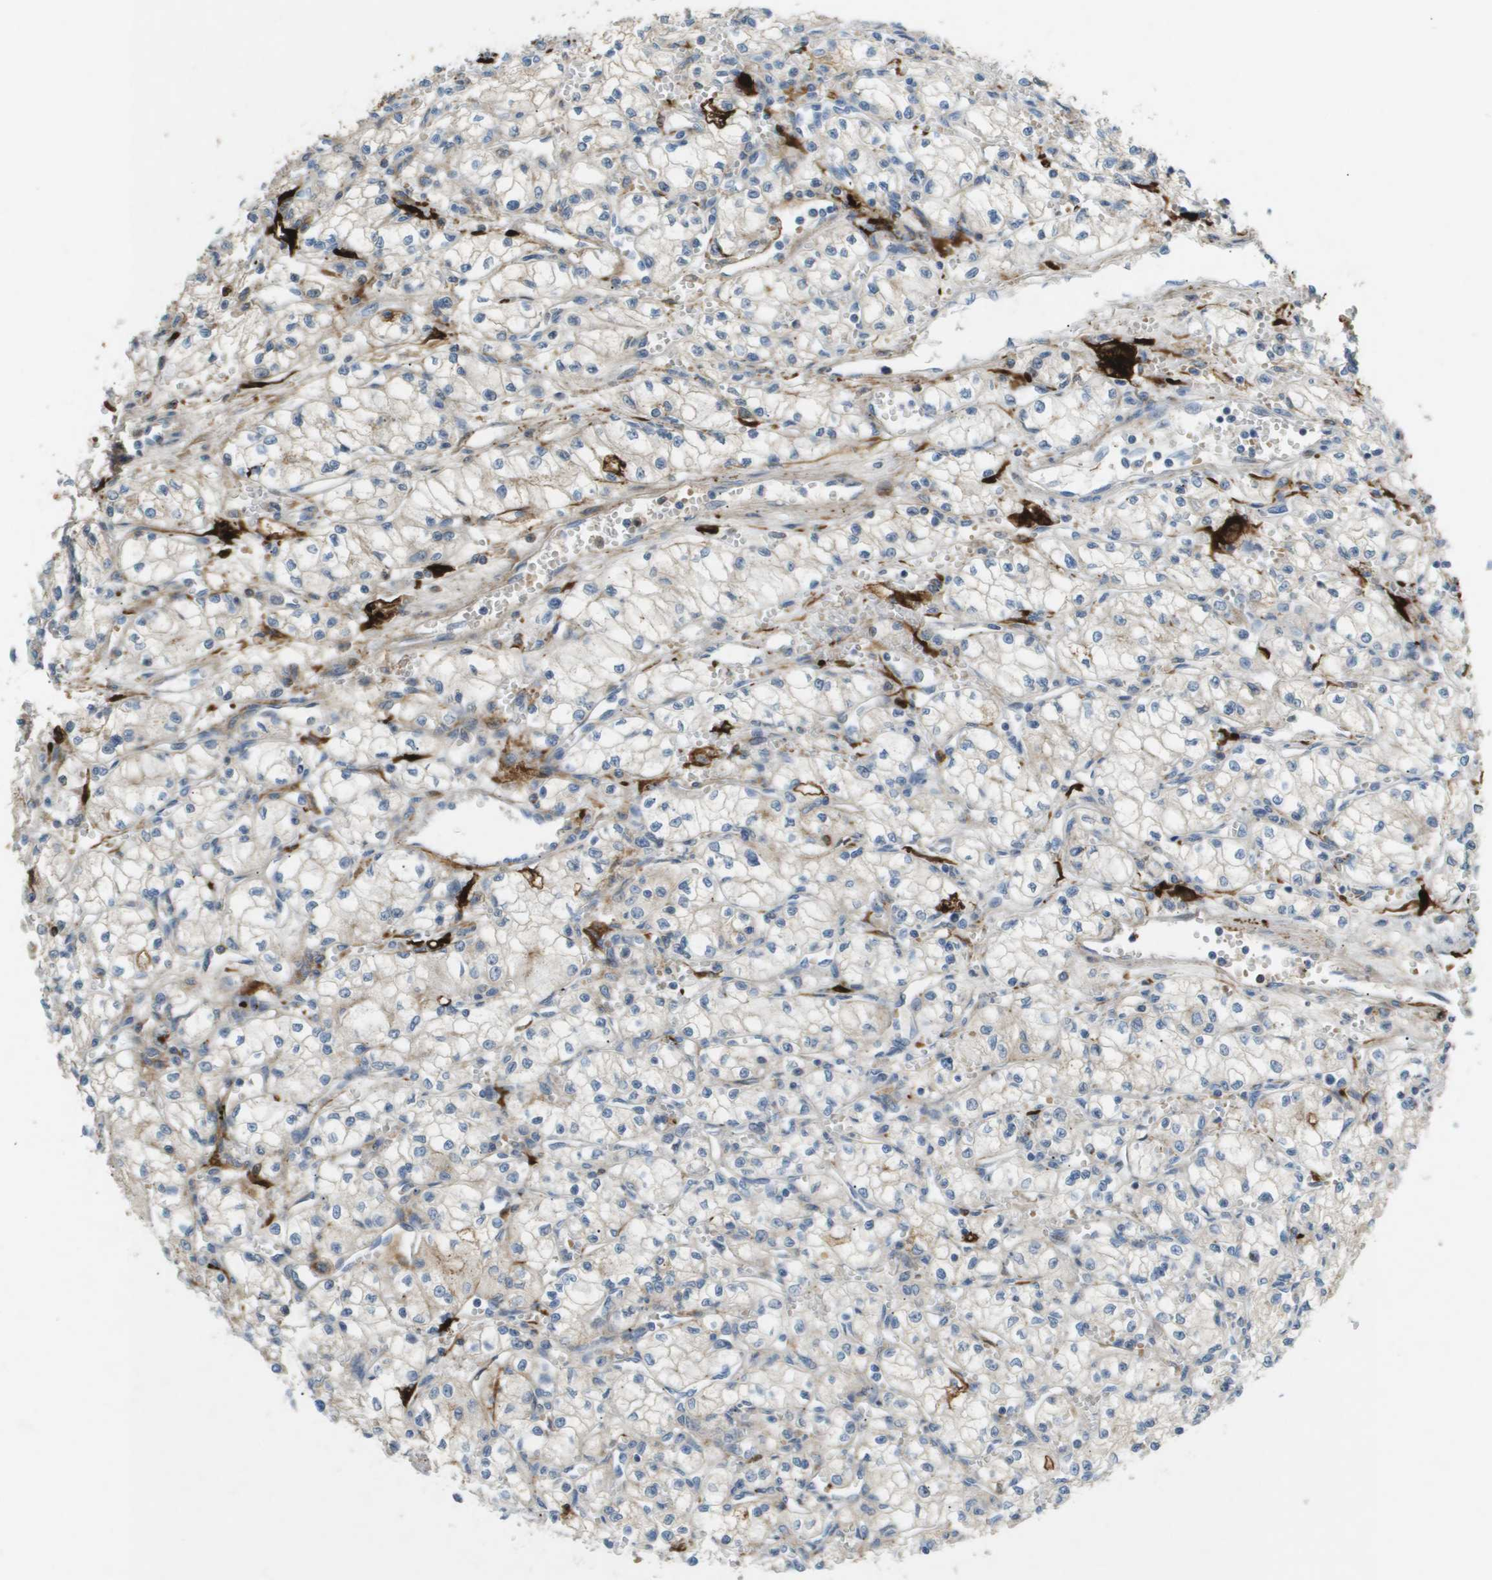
{"staining": {"intensity": "negative", "quantity": "none", "location": "none"}, "tissue": "renal cancer", "cell_type": "Tumor cells", "image_type": "cancer", "snomed": [{"axis": "morphology", "description": "Normal tissue, NOS"}, {"axis": "morphology", "description": "Adenocarcinoma, NOS"}, {"axis": "topography", "description": "Kidney"}], "caption": "Immunohistochemical staining of renal adenocarcinoma exhibits no significant staining in tumor cells.", "gene": "VTN", "patient": {"sex": "male", "age": 59}}